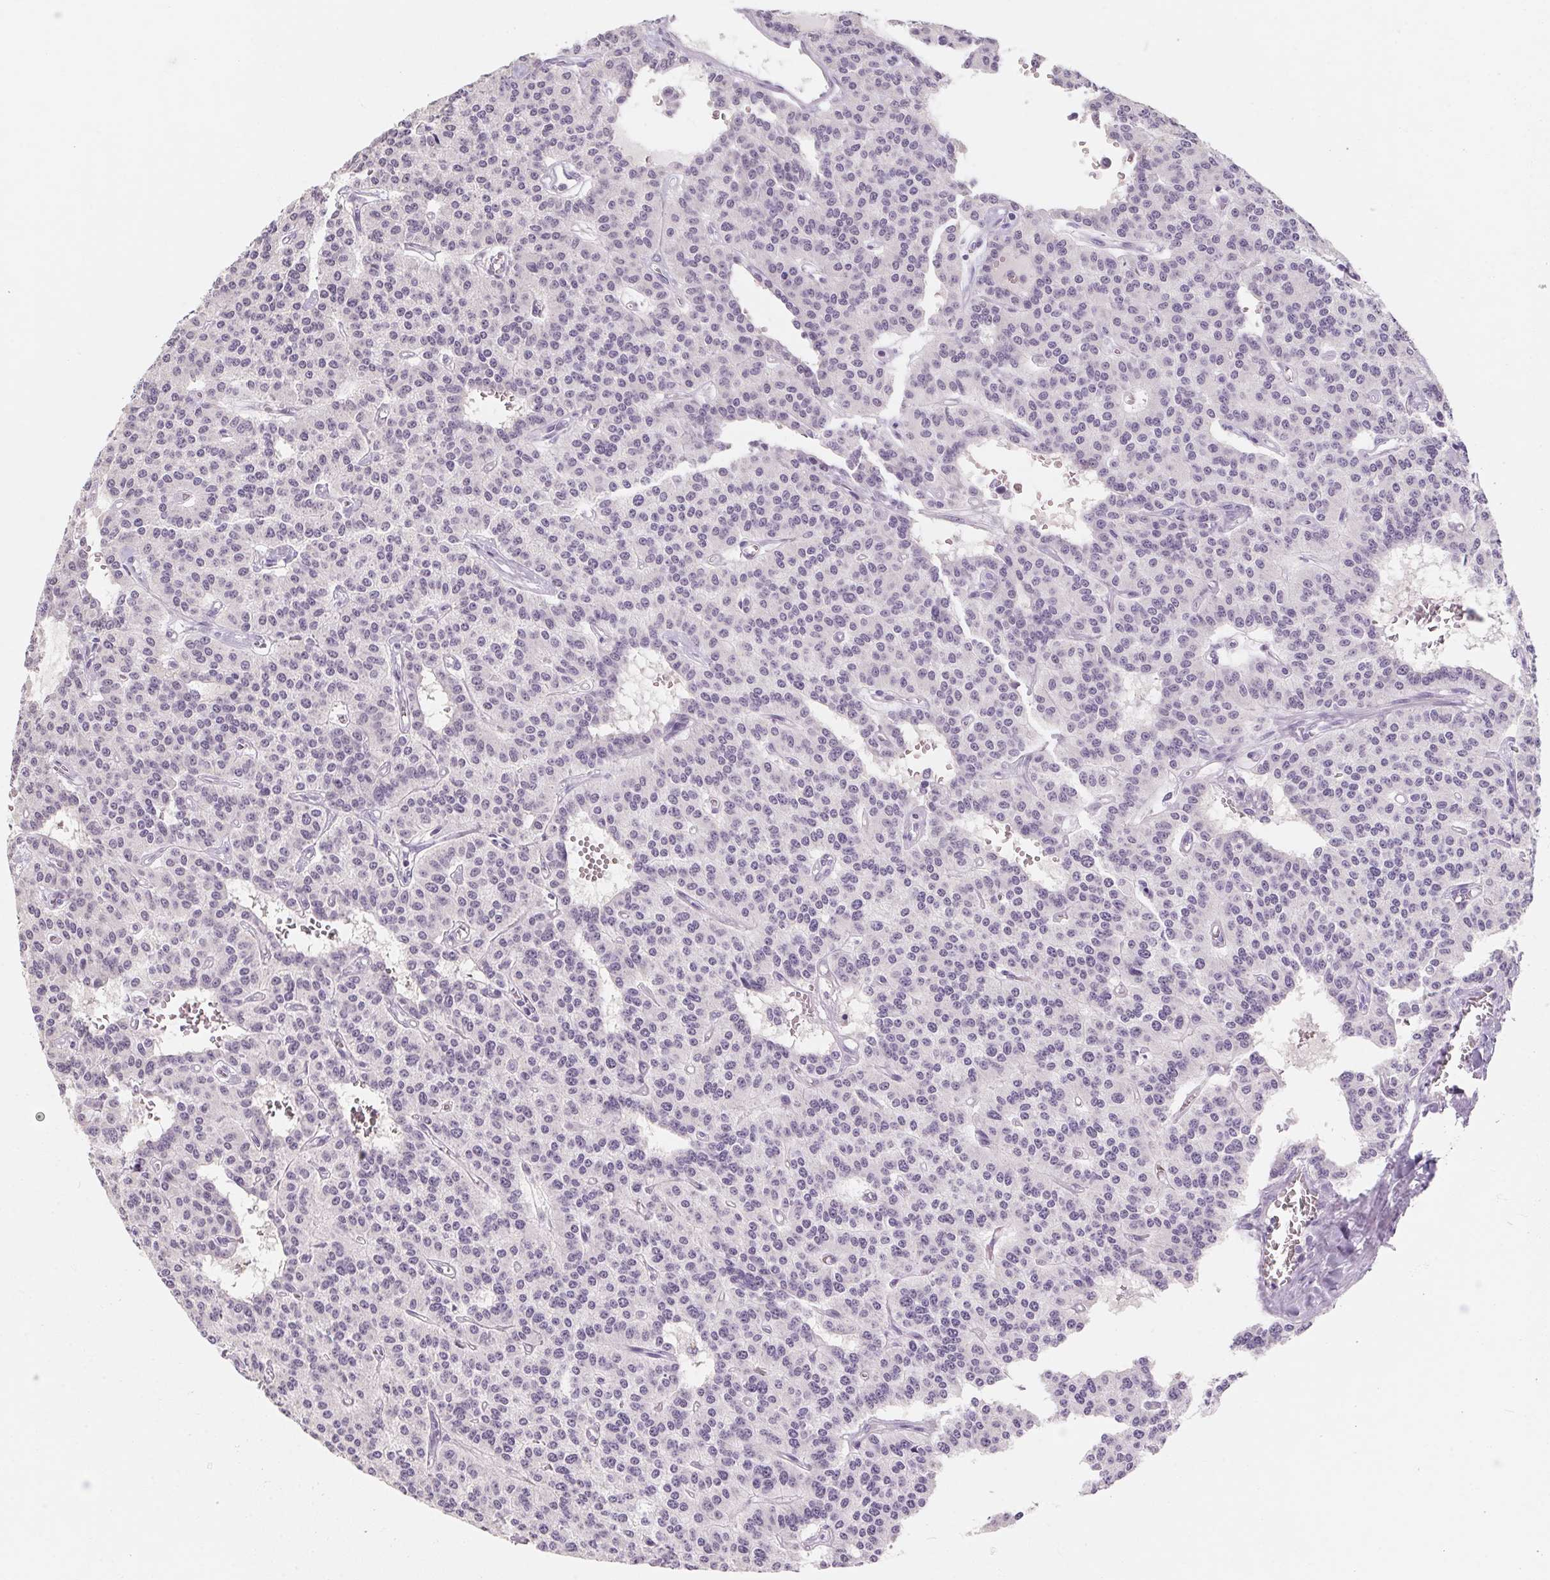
{"staining": {"intensity": "negative", "quantity": "none", "location": "none"}, "tissue": "carcinoid", "cell_type": "Tumor cells", "image_type": "cancer", "snomed": [{"axis": "morphology", "description": "Carcinoid, malignant, NOS"}, {"axis": "topography", "description": "Lung"}], "caption": "This is an IHC photomicrograph of human carcinoid. There is no expression in tumor cells.", "gene": "CAPZA3", "patient": {"sex": "female", "age": 71}}